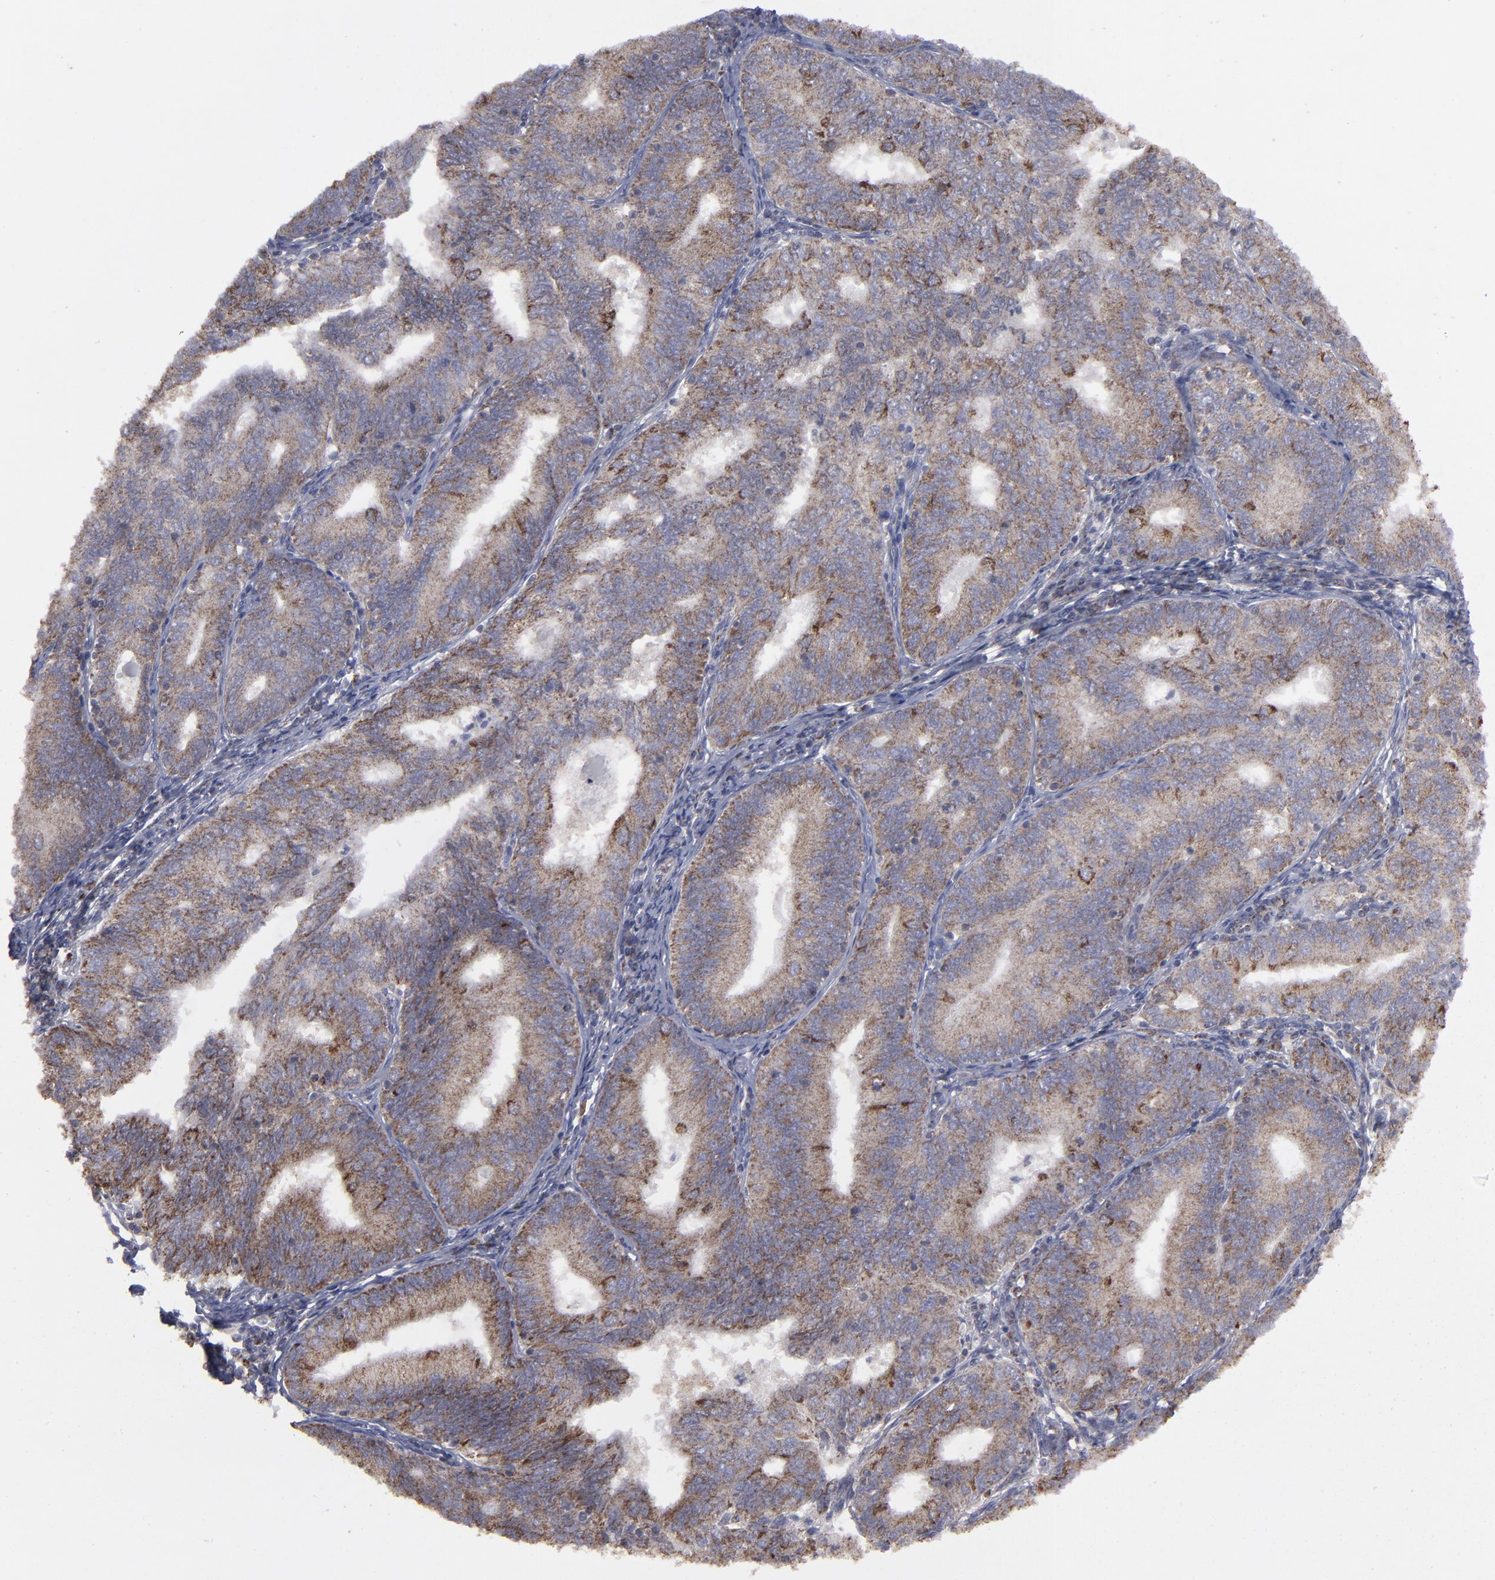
{"staining": {"intensity": "moderate", "quantity": "25%-75%", "location": "cytoplasmic/membranous"}, "tissue": "endometrial cancer", "cell_type": "Tumor cells", "image_type": "cancer", "snomed": [{"axis": "morphology", "description": "Adenocarcinoma, NOS"}, {"axis": "topography", "description": "Endometrium"}], "caption": "Adenocarcinoma (endometrial) stained with IHC displays moderate cytoplasmic/membranous positivity in approximately 25%-75% of tumor cells. (DAB (3,3'-diaminobenzidine) IHC, brown staining for protein, blue staining for nuclei).", "gene": "MYOM2", "patient": {"sex": "female", "age": 69}}